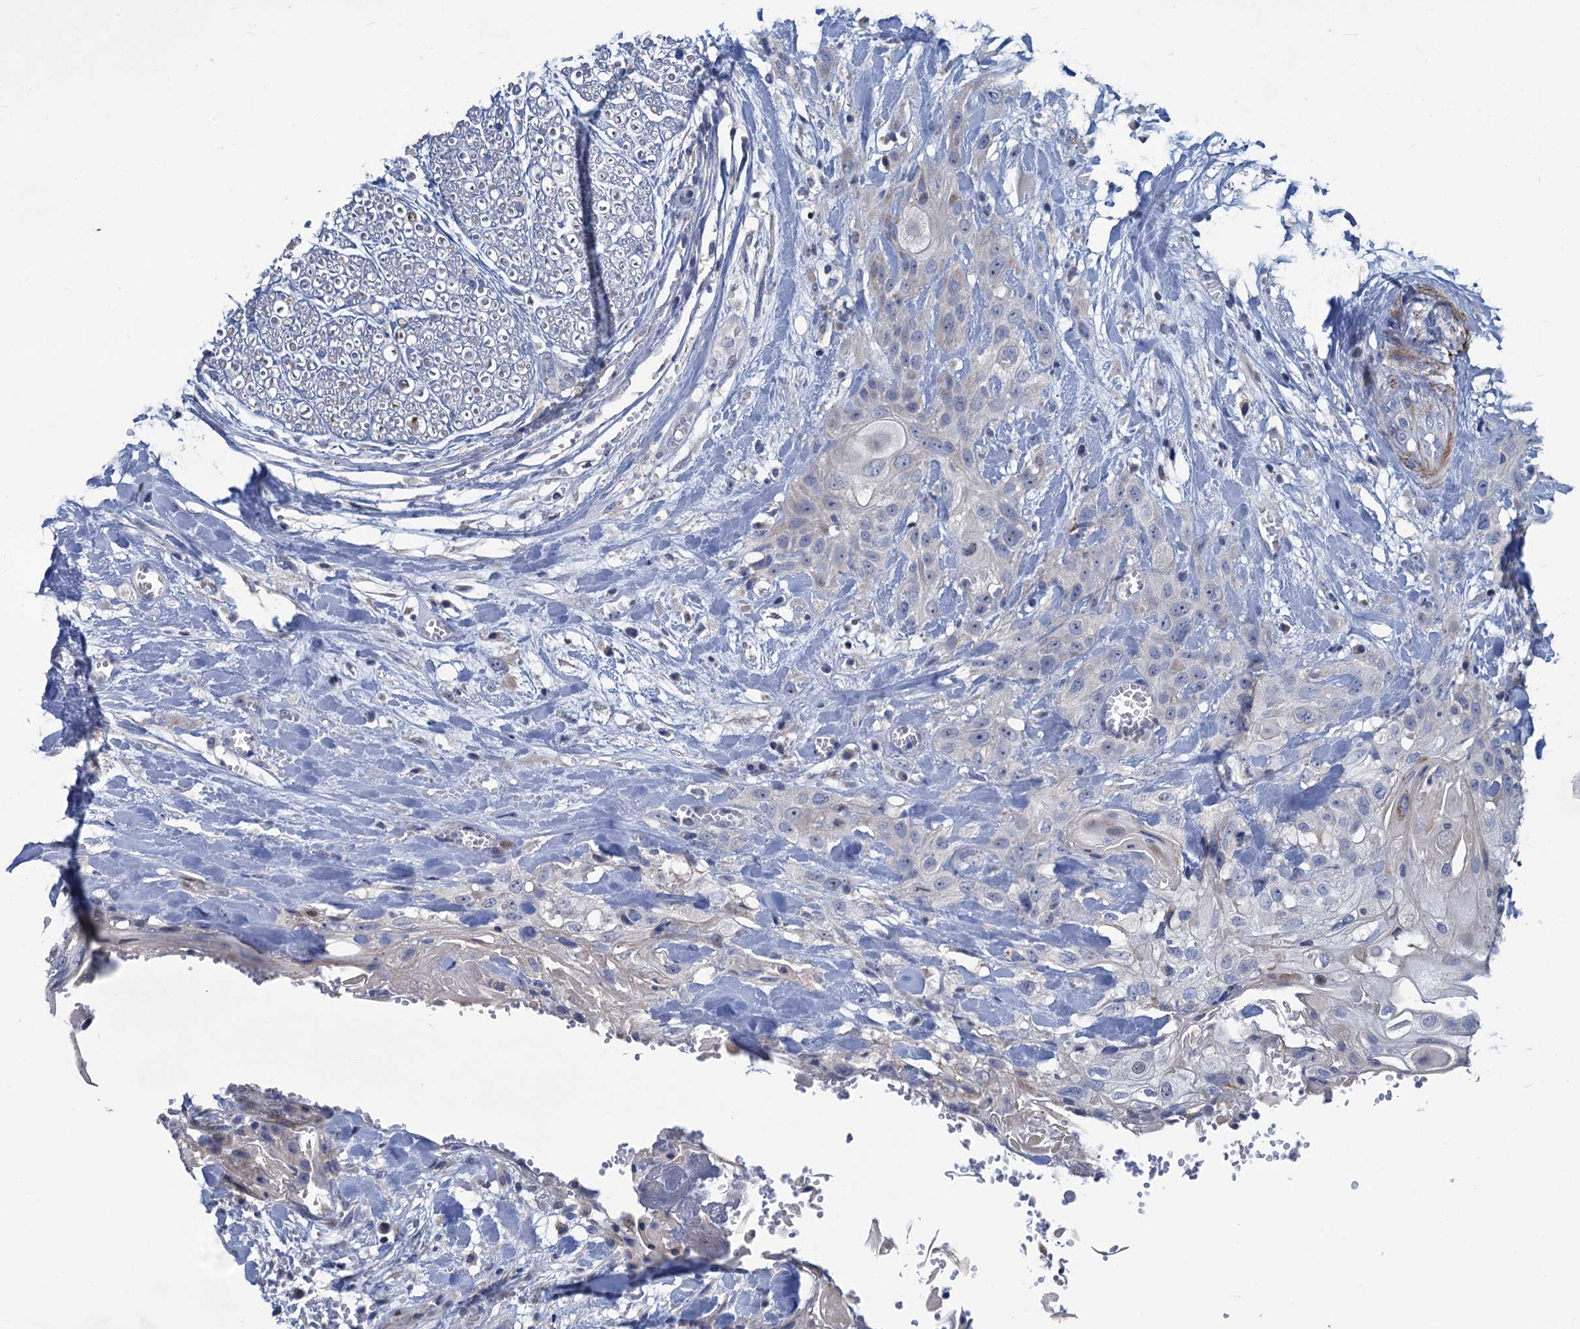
{"staining": {"intensity": "weak", "quantity": "<25%", "location": "nuclear"}, "tissue": "head and neck cancer", "cell_type": "Tumor cells", "image_type": "cancer", "snomed": [{"axis": "morphology", "description": "Squamous cell carcinoma, NOS"}, {"axis": "topography", "description": "Head-Neck"}], "caption": "Tumor cells are negative for brown protein staining in head and neck cancer.", "gene": "ESYT3", "patient": {"sex": "female", "age": 43}}